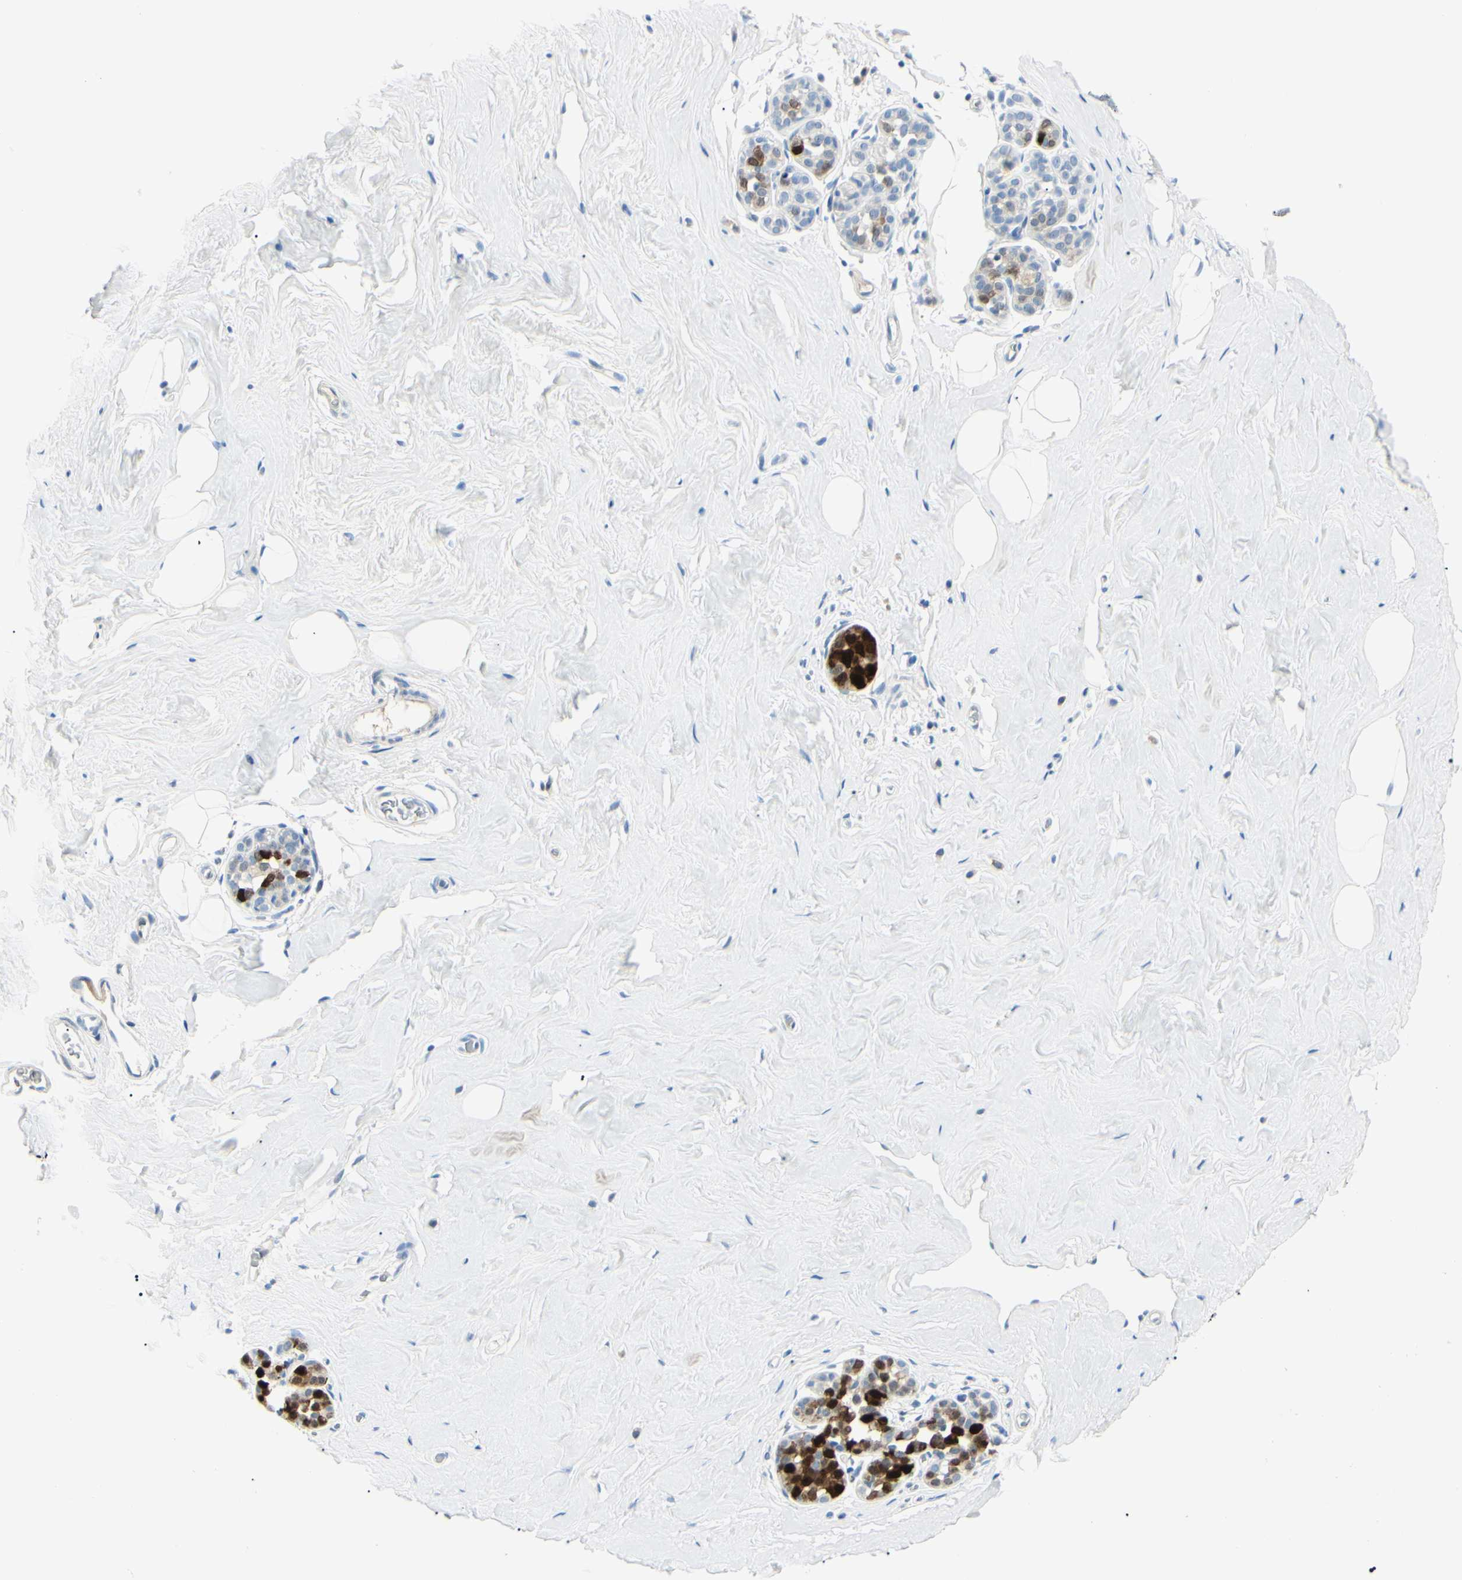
{"staining": {"intensity": "negative", "quantity": "none", "location": "none"}, "tissue": "breast", "cell_type": "Adipocytes", "image_type": "normal", "snomed": [{"axis": "morphology", "description": "Normal tissue, NOS"}, {"axis": "topography", "description": "Breast"}], "caption": "Human breast stained for a protein using IHC shows no expression in adipocytes.", "gene": "CA2", "patient": {"sex": "female", "age": 75}}